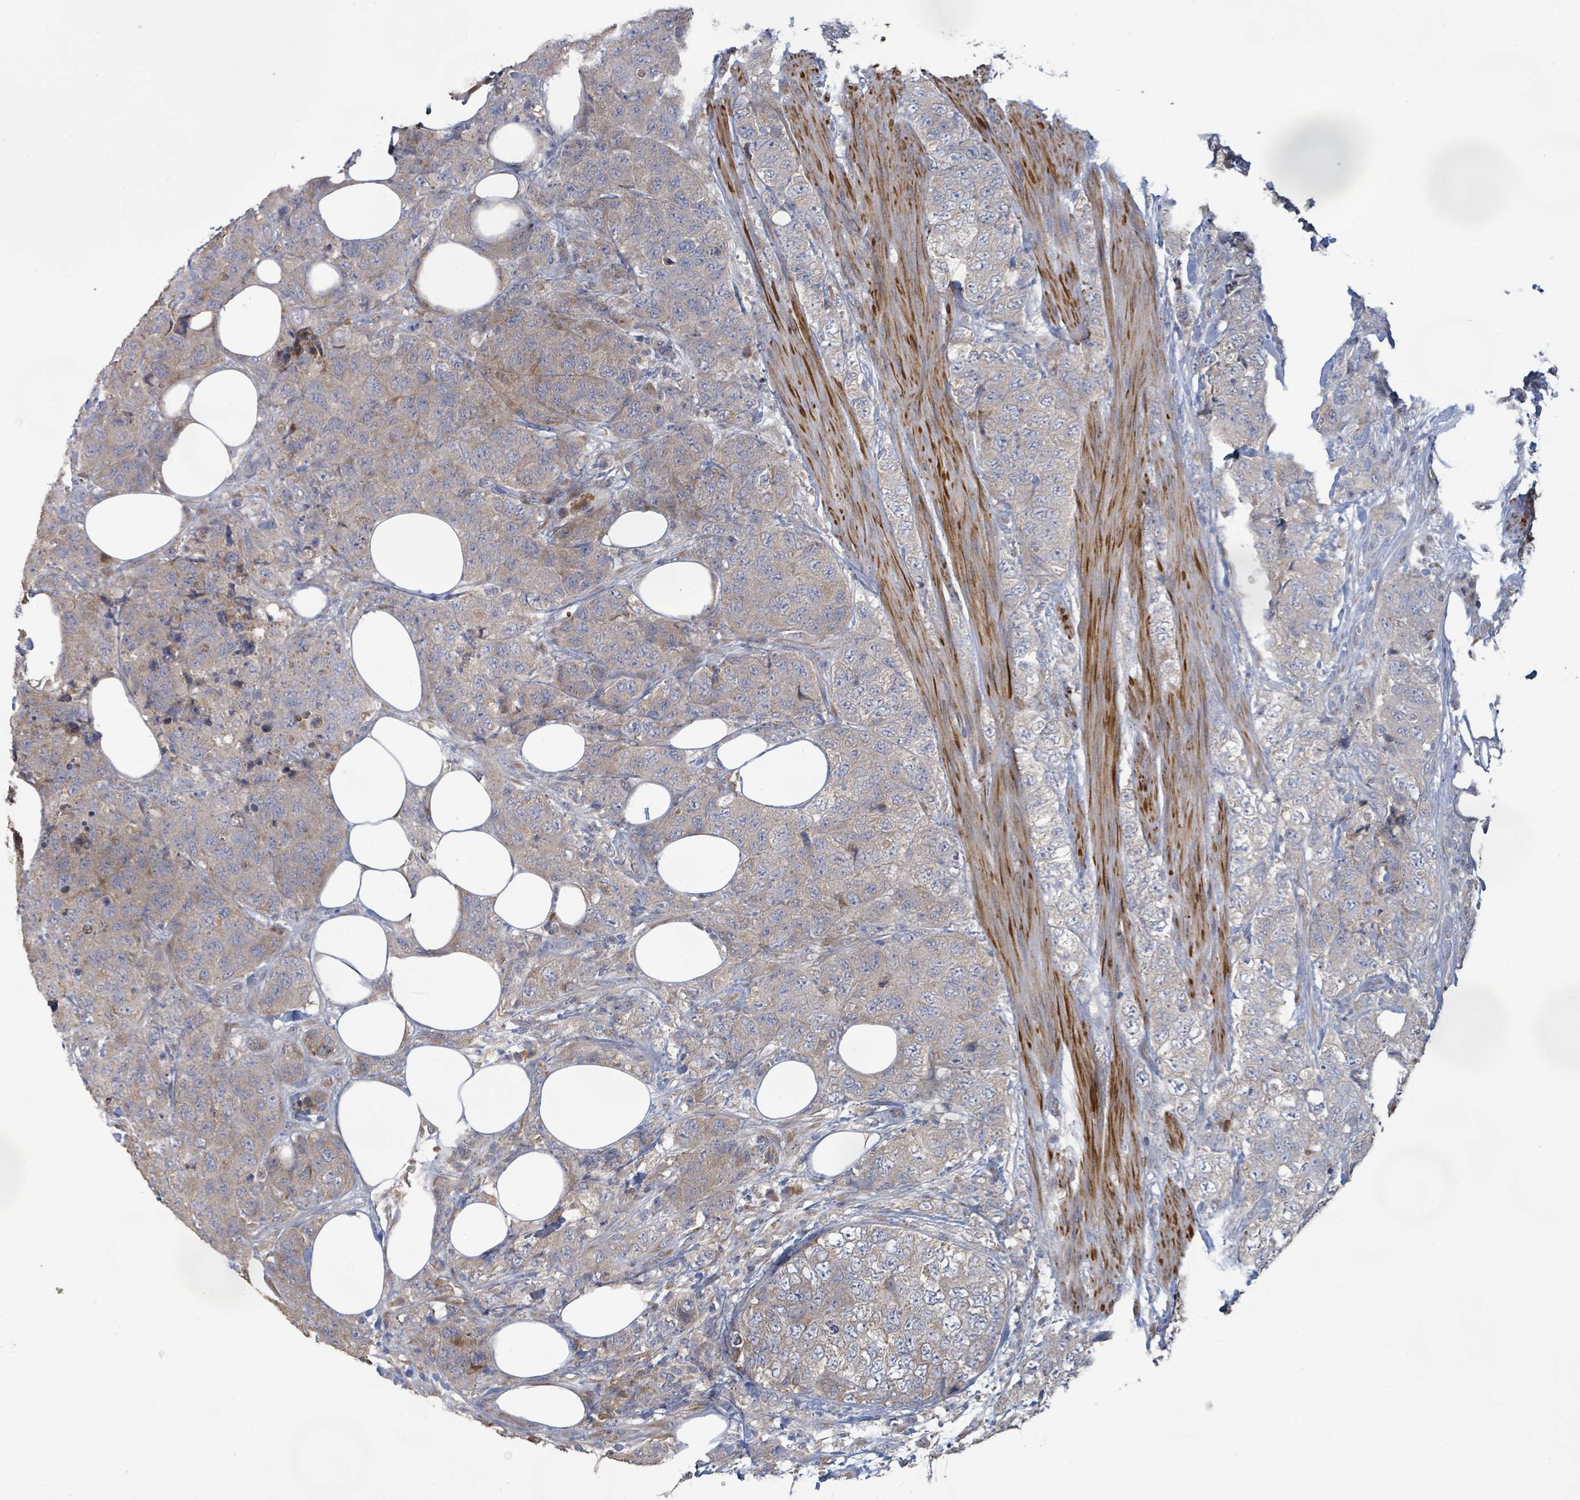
{"staining": {"intensity": "weak", "quantity": "<25%", "location": "cytoplasmic/membranous"}, "tissue": "urothelial cancer", "cell_type": "Tumor cells", "image_type": "cancer", "snomed": [{"axis": "morphology", "description": "Urothelial carcinoma, High grade"}, {"axis": "topography", "description": "Urinary bladder"}], "caption": "Tumor cells are negative for brown protein staining in urothelial cancer. The staining is performed using DAB (3,3'-diaminobenzidine) brown chromogen with nuclei counter-stained in using hematoxylin.", "gene": "KCNS2", "patient": {"sex": "female", "age": 78}}